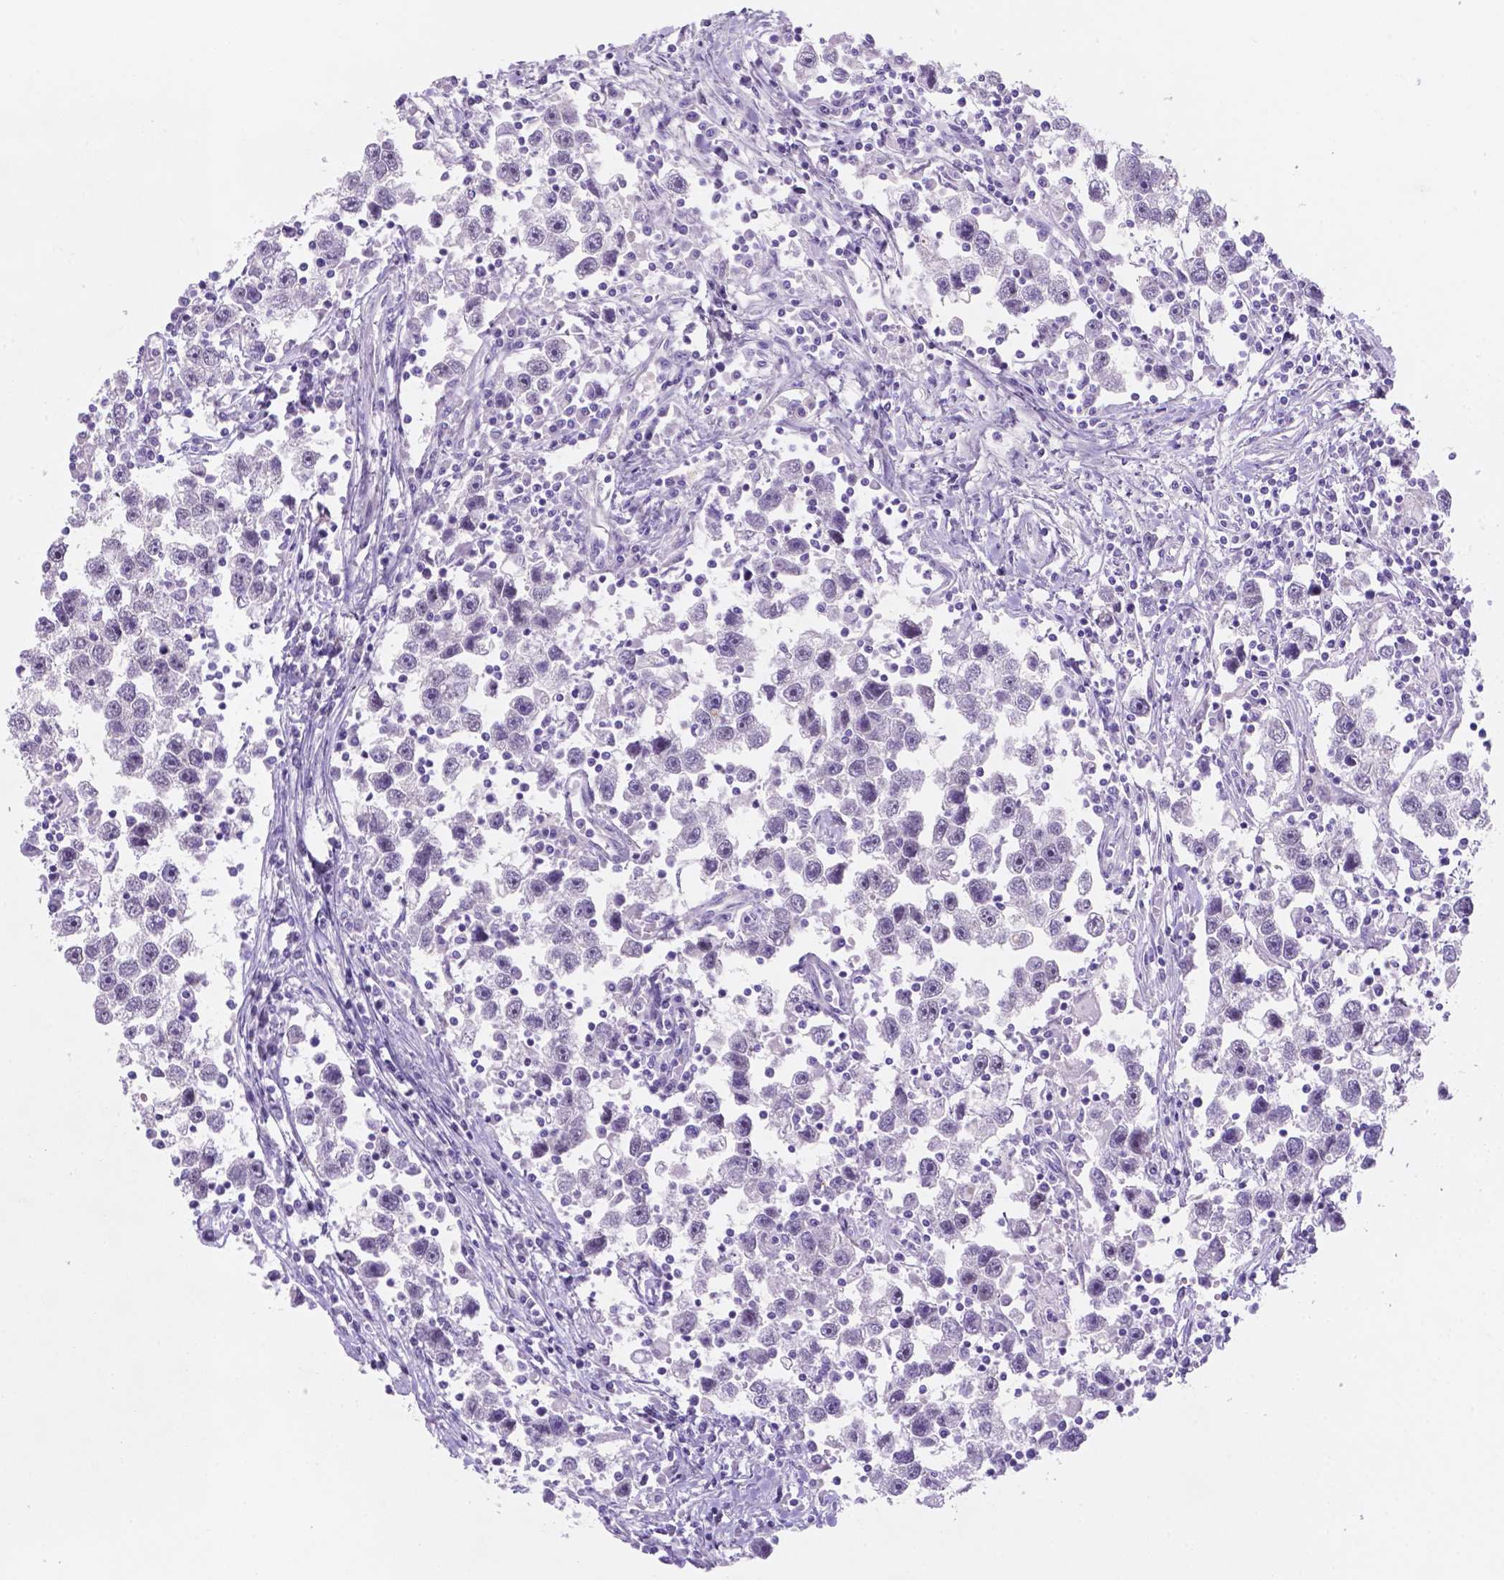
{"staining": {"intensity": "negative", "quantity": "none", "location": "none"}, "tissue": "testis cancer", "cell_type": "Tumor cells", "image_type": "cancer", "snomed": [{"axis": "morphology", "description": "Seminoma, NOS"}, {"axis": "topography", "description": "Testis"}], "caption": "Immunohistochemistry of human testis seminoma demonstrates no staining in tumor cells.", "gene": "EBLN2", "patient": {"sex": "male", "age": 30}}